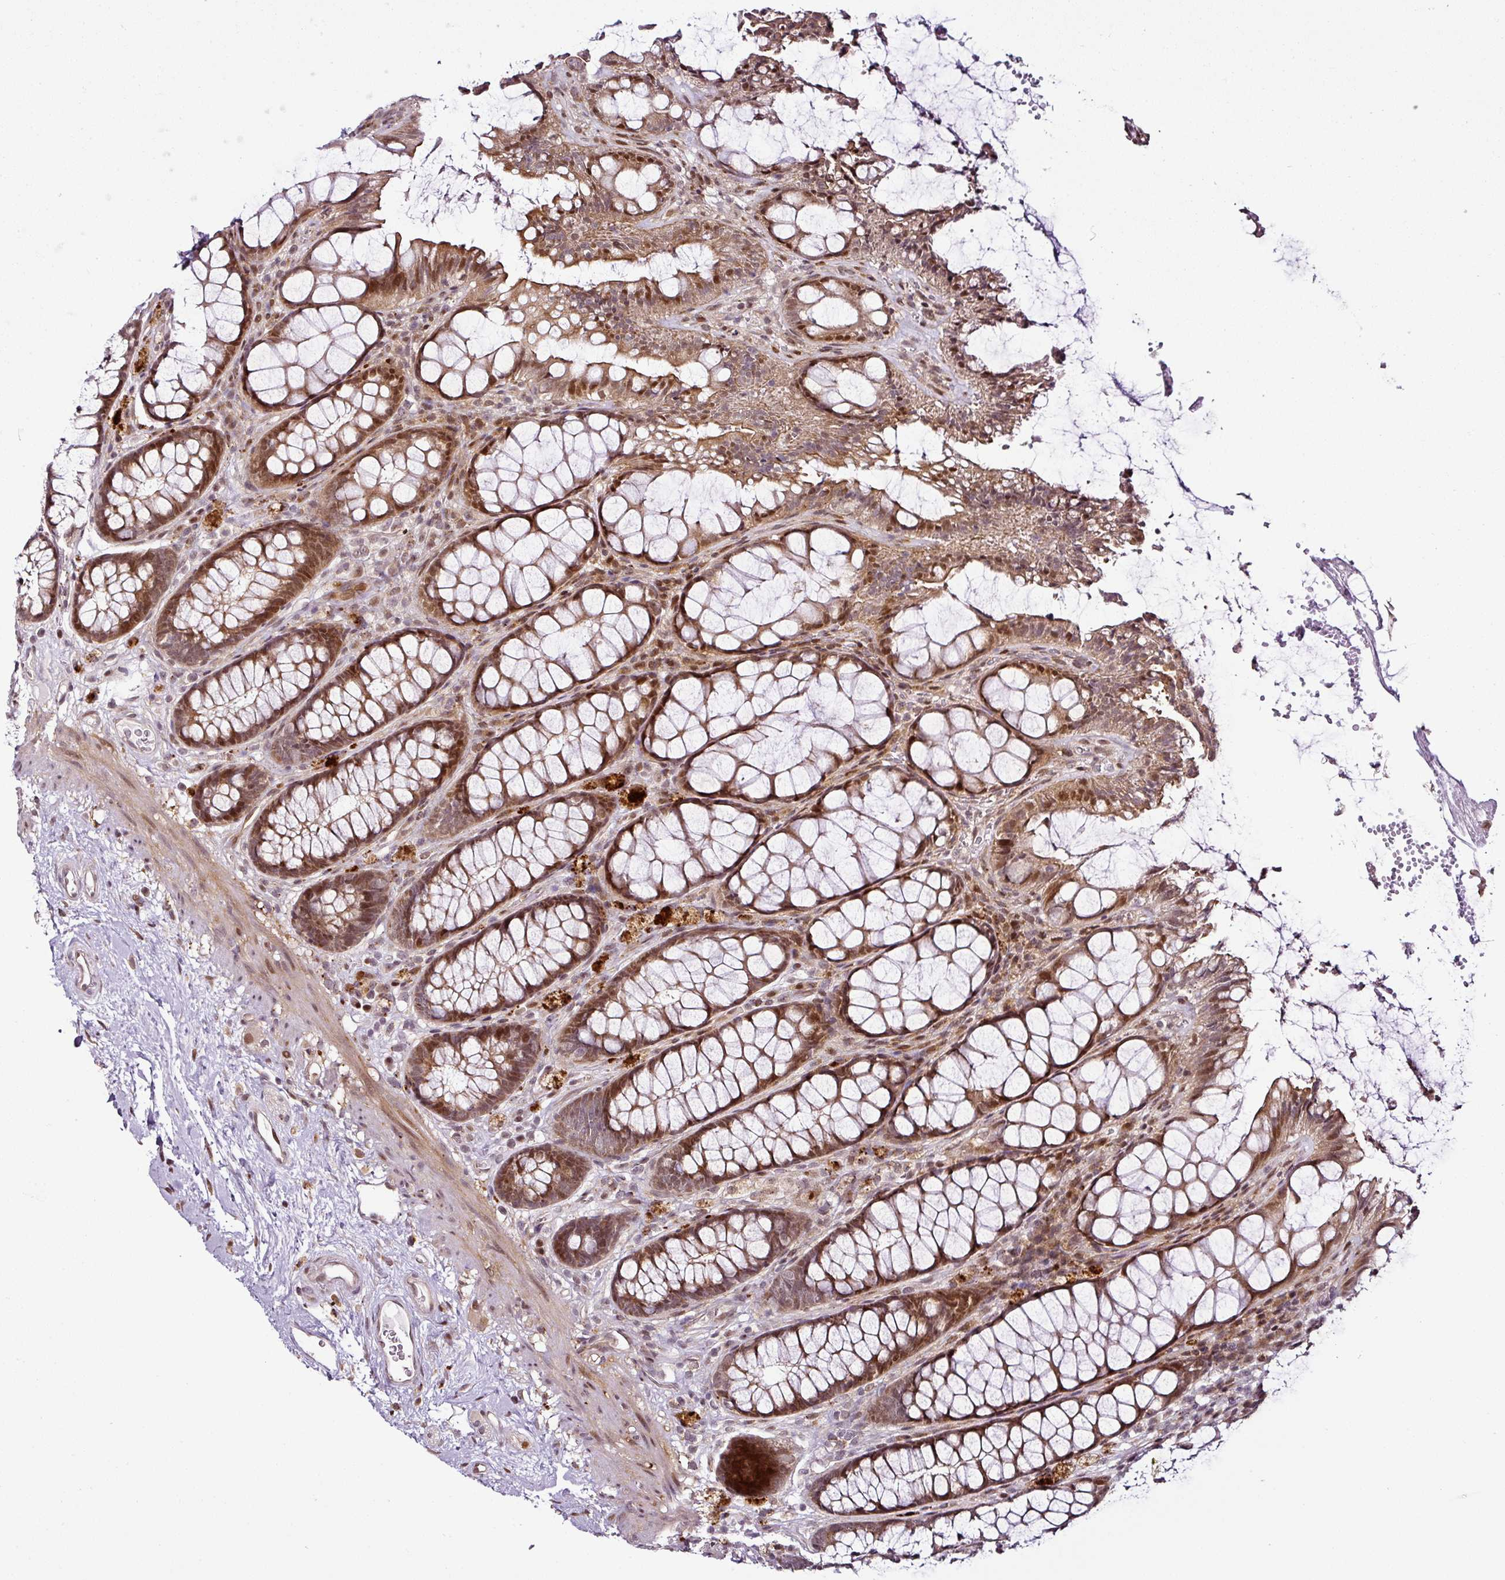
{"staining": {"intensity": "moderate", "quantity": ">75%", "location": "cytoplasmic/membranous,nuclear"}, "tissue": "rectum", "cell_type": "Glandular cells", "image_type": "normal", "snomed": [{"axis": "morphology", "description": "Normal tissue, NOS"}, {"axis": "topography", "description": "Rectum"}], "caption": "IHC staining of normal rectum, which exhibits medium levels of moderate cytoplasmic/membranous,nuclear positivity in about >75% of glandular cells indicating moderate cytoplasmic/membranous,nuclear protein staining. The staining was performed using DAB (3,3'-diaminobenzidine) (brown) for protein detection and nuclei were counterstained in hematoxylin (blue).", "gene": "COPRS", "patient": {"sex": "female", "age": 67}}